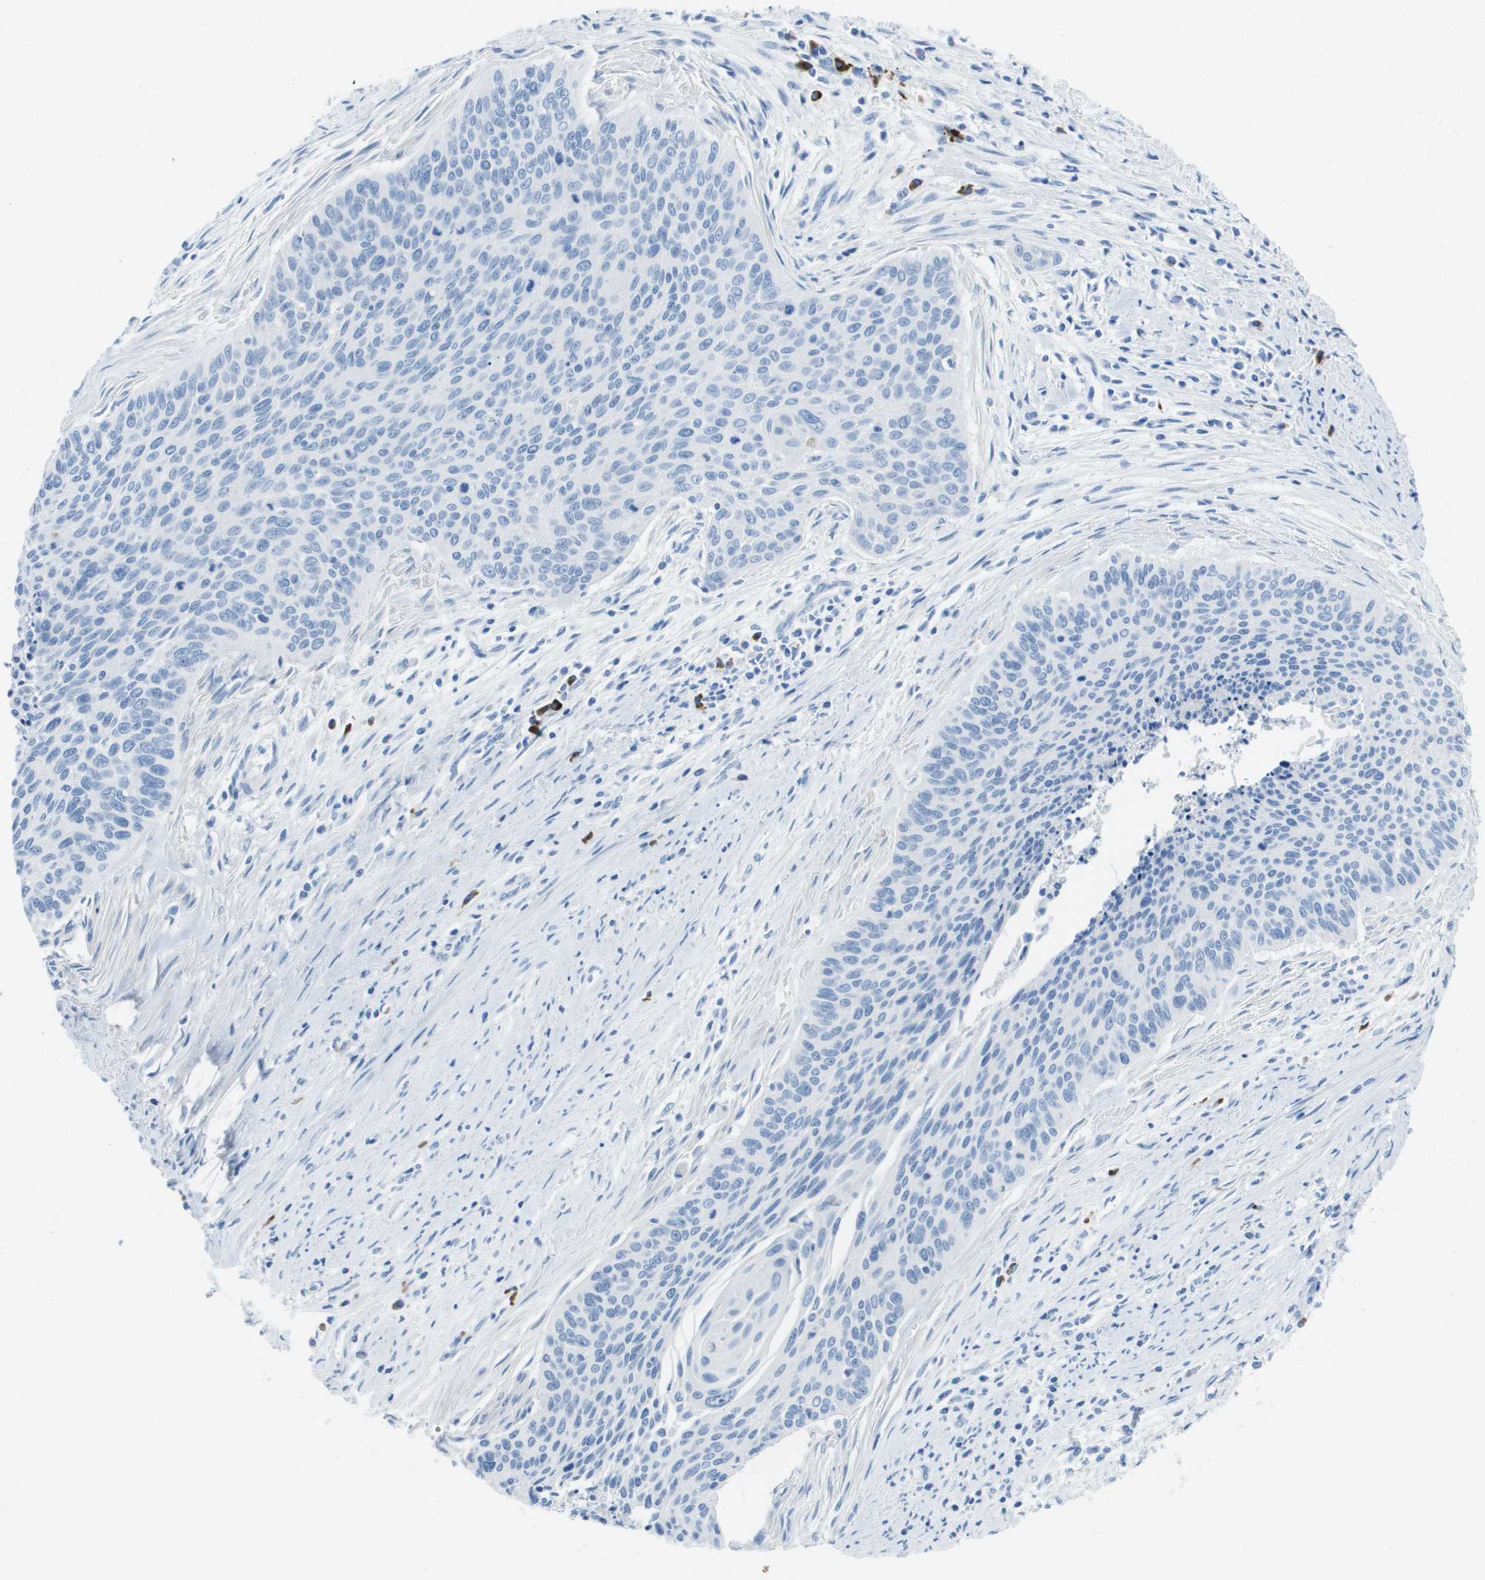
{"staining": {"intensity": "negative", "quantity": "none", "location": "none"}, "tissue": "cervical cancer", "cell_type": "Tumor cells", "image_type": "cancer", "snomed": [{"axis": "morphology", "description": "Squamous cell carcinoma, NOS"}, {"axis": "topography", "description": "Cervix"}], "caption": "There is no significant positivity in tumor cells of cervical cancer (squamous cell carcinoma). Brightfield microscopy of IHC stained with DAB (3,3'-diaminobenzidine) (brown) and hematoxylin (blue), captured at high magnification.", "gene": "GPR18", "patient": {"sex": "female", "age": 55}}